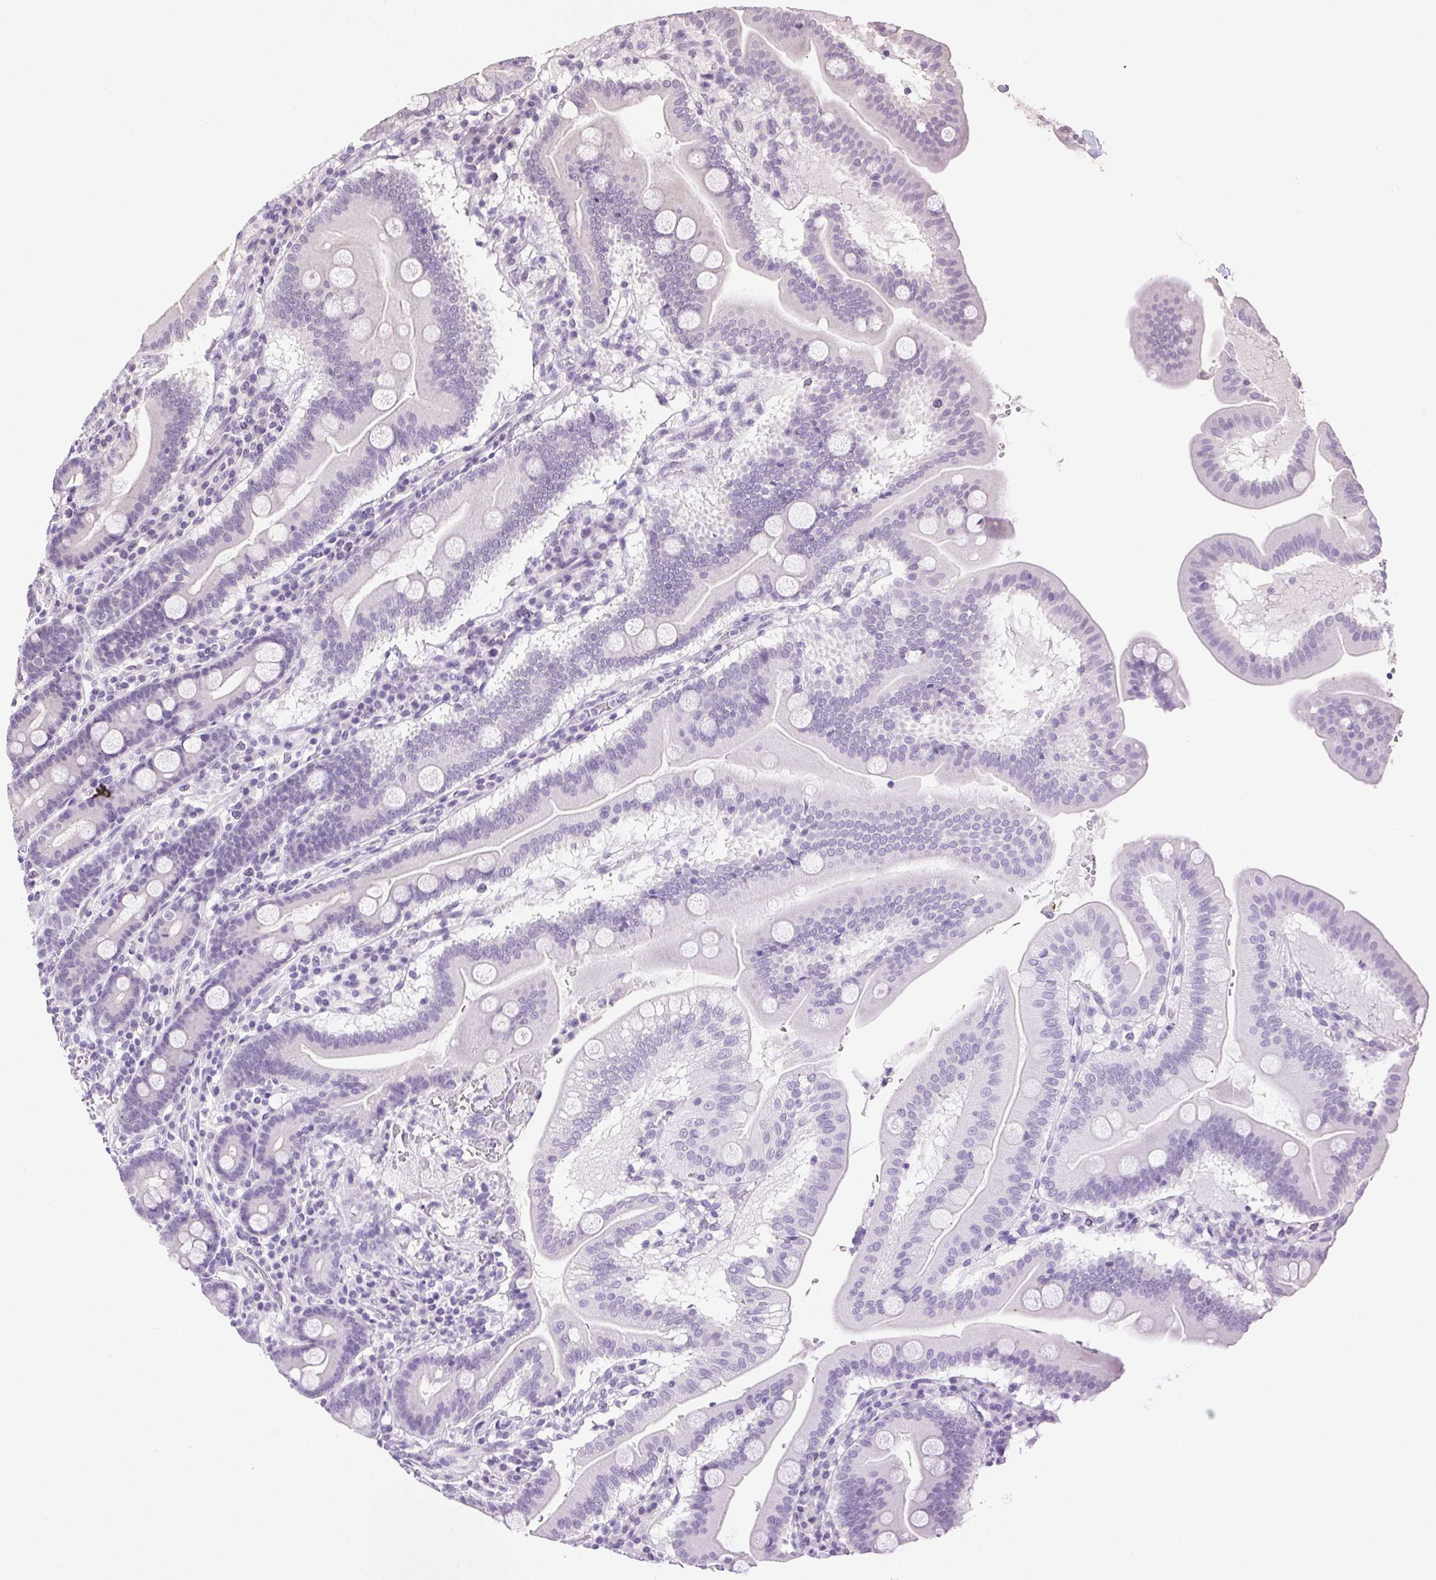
{"staining": {"intensity": "negative", "quantity": "none", "location": "none"}, "tissue": "duodenum", "cell_type": "Glandular cells", "image_type": "normal", "snomed": [{"axis": "morphology", "description": "Normal tissue, NOS"}, {"axis": "topography", "description": "Pancreas"}, {"axis": "topography", "description": "Duodenum"}], "caption": "DAB immunohistochemical staining of benign duodenum displays no significant staining in glandular cells. (DAB (3,3'-diaminobenzidine) immunohistochemistry (IHC) with hematoxylin counter stain).", "gene": "CLDN10", "patient": {"sex": "male", "age": 59}}